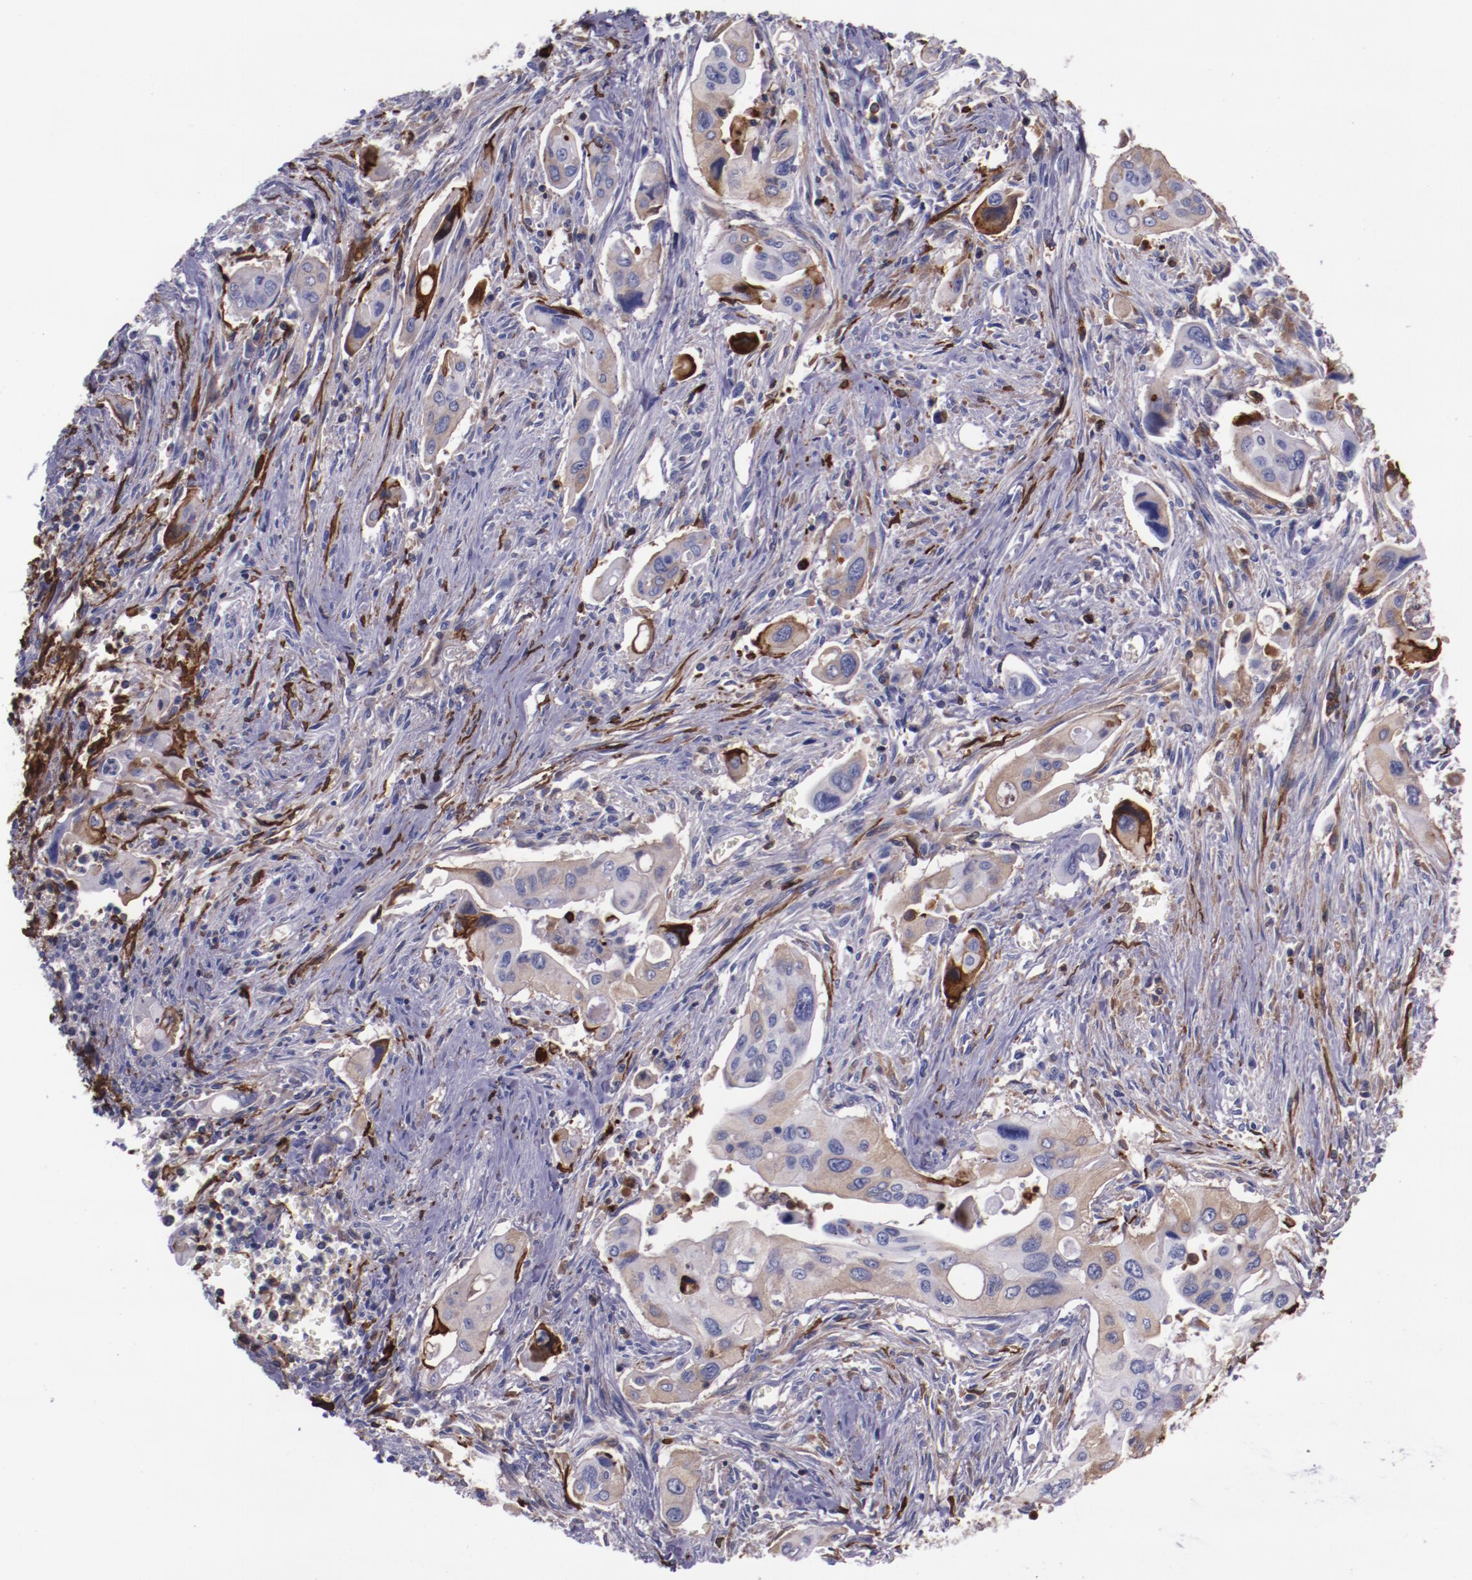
{"staining": {"intensity": "weak", "quantity": "25%-75%", "location": "cytoplasmic/membranous"}, "tissue": "pancreatic cancer", "cell_type": "Tumor cells", "image_type": "cancer", "snomed": [{"axis": "morphology", "description": "Adenocarcinoma, NOS"}, {"axis": "topography", "description": "Pancreas"}], "caption": "The immunohistochemical stain labels weak cytoplasmic/membranous positivity in tumor cells of pancreatic adenocarcinoma tissue.", "gene": "APOH", "patient": {"sex": "male", "age": 77}}